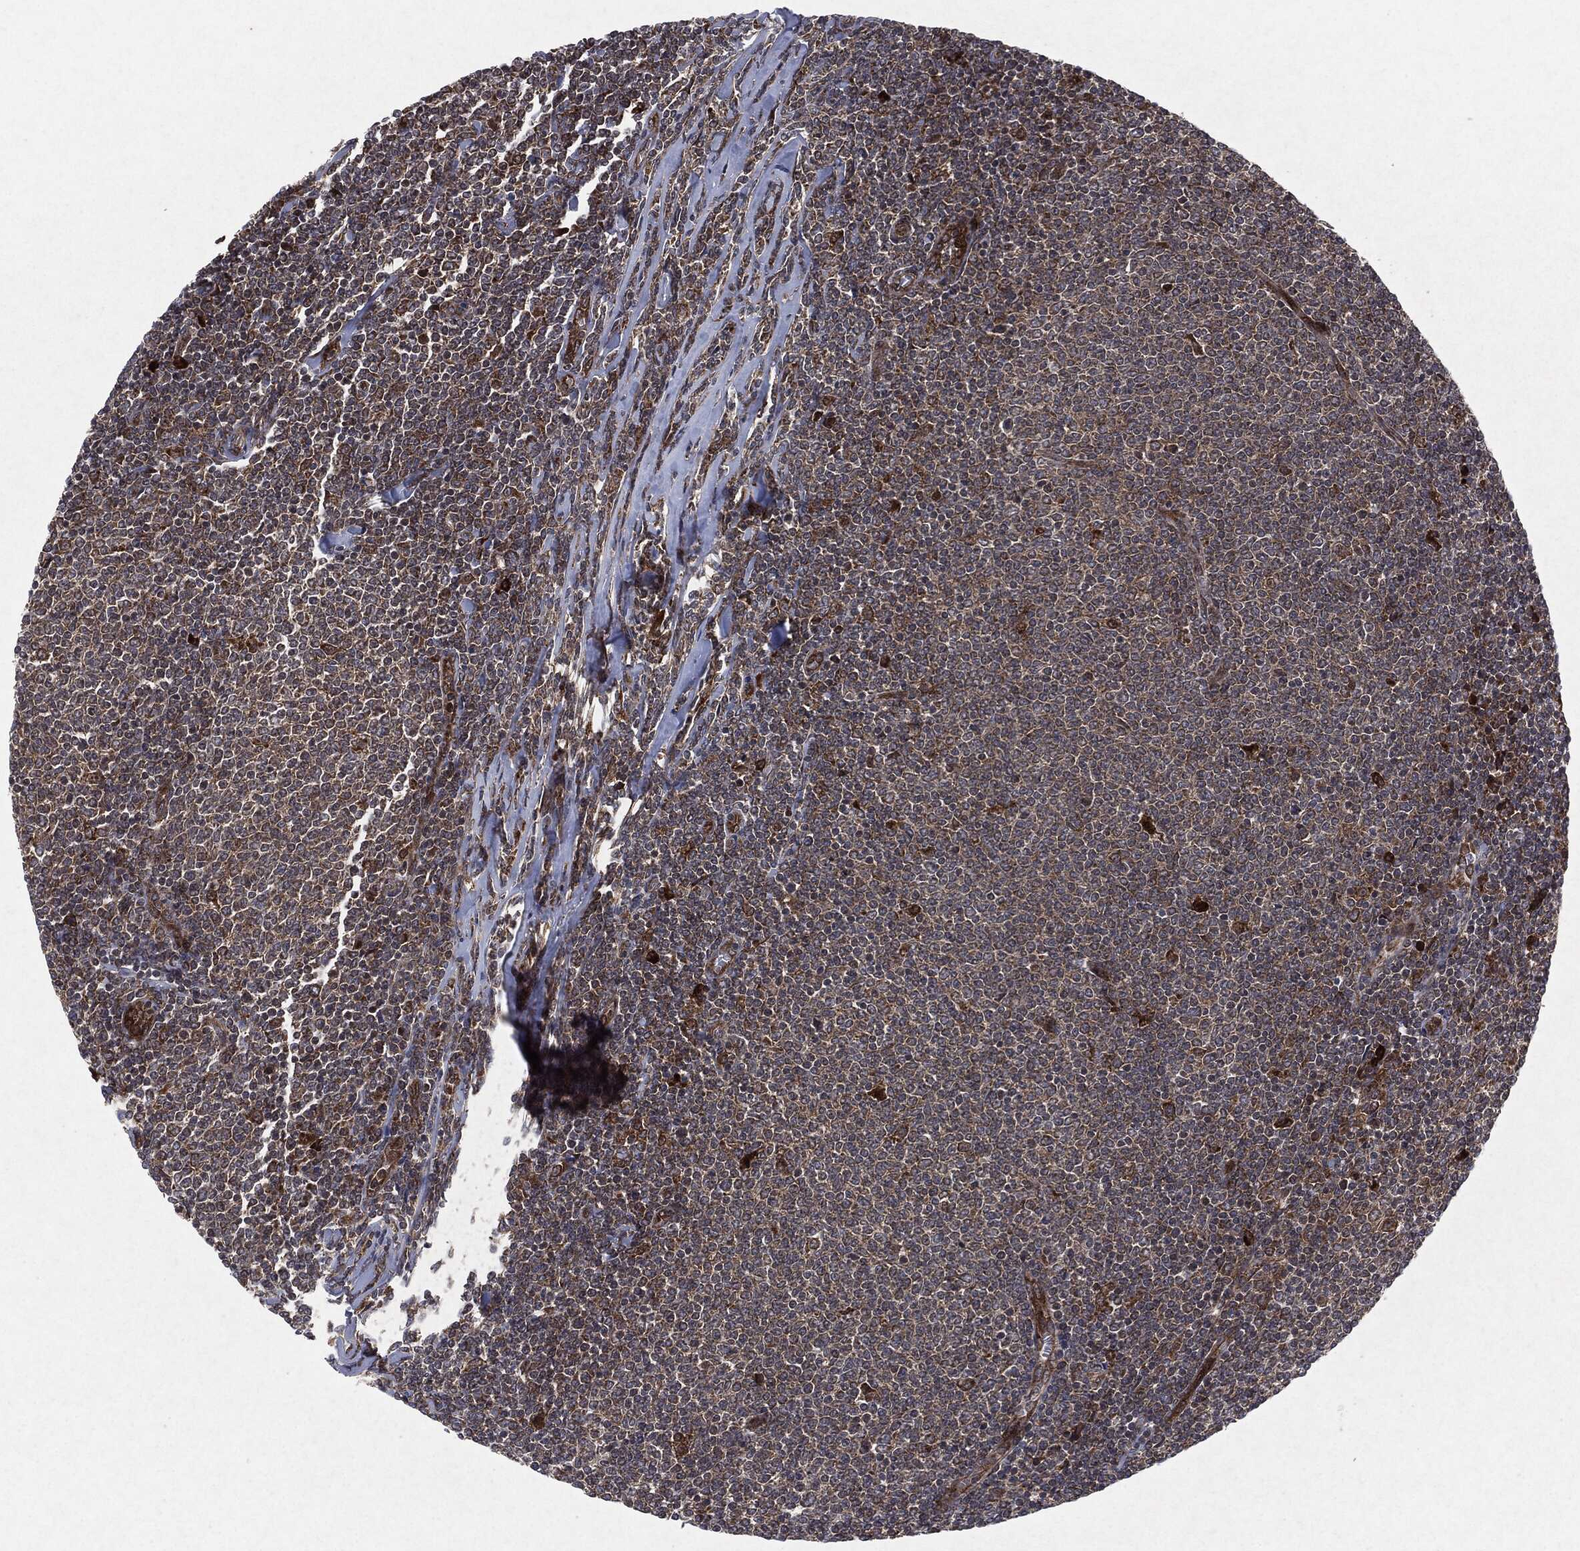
{"staining": {"intensity": "moderate", "quantity": "25%-75%", "location": "cytoplasmic/membranous"}, "tissue": "lymphoma", "cell_type": "Tumor cells", "image_type": "cancer", "snomed": [{"axis": "morphology", "description": "Malignant lymphoma, non-Hodgkin's type, Low grade"}, {"axis": "topography", "description": "Lymph node"}], "caption": "The histopathology image shows staining of low-grade malignant lymphoma, non-Hodgkin's type, revealing moderate cytoplasmic/membranous protein positivity (brown color) within tumor cells. The protein is shown in brown color, while the nuclei are stained blue.", "gene": "RAF1", "patient": {"sex": "male", "age": 52}}